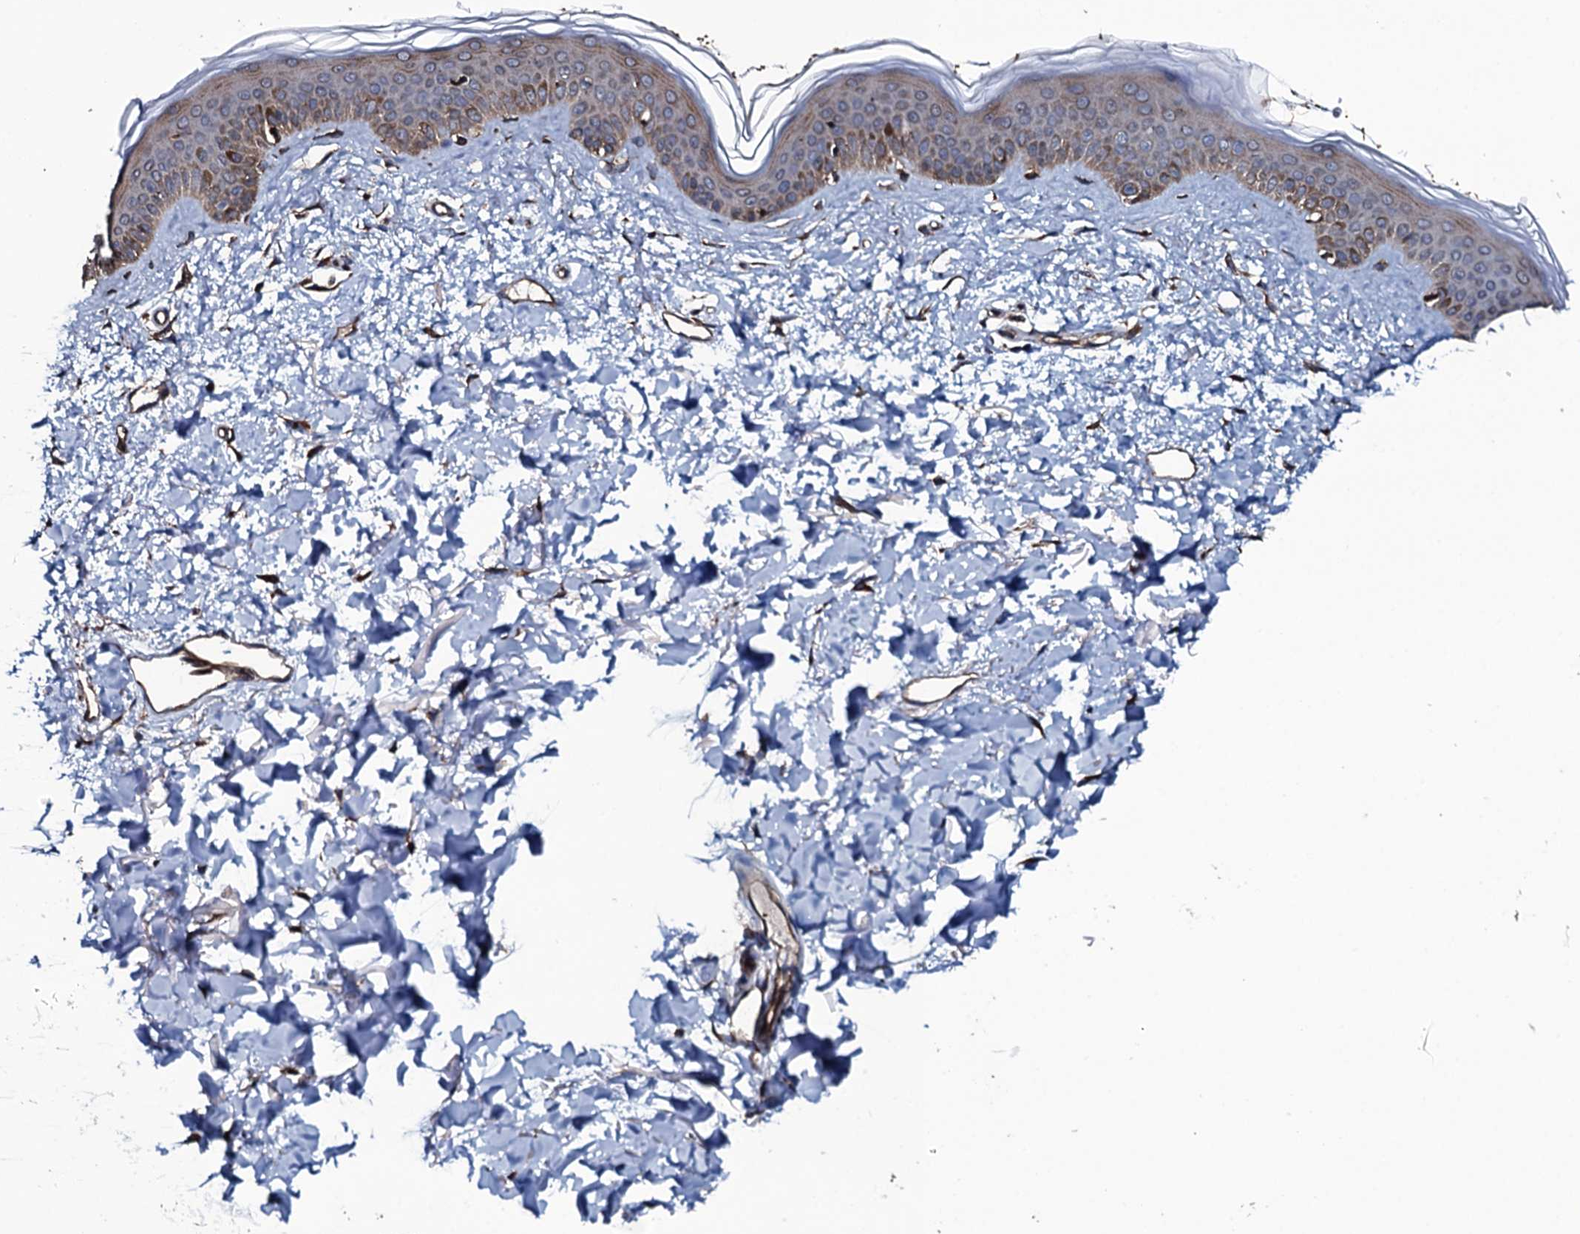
{"staining": {"intensity": "strong", "quantity": ">75%", "location": "cytoplasmic/membranous"}, "tissue": "skin", "cell_type": "Fibroblasts", "image_type": "normal", "snomed": [{"axis": "morphology", "description": "Normal tissue, NOS"}, {"axis": "topography", "description": "Skin"}], "caption": "Skin stained with immunohistochemistry (IHC) reveals strong cytoplasmic/membranous positivity in approximately >75% of fibroblasts. (DAB (3,3'-diaminobenzidine) = brown stain, brightfield microscopy at high magnification).", "gene": "RAB12", "patient": {"sex": "female", "age": 58}}